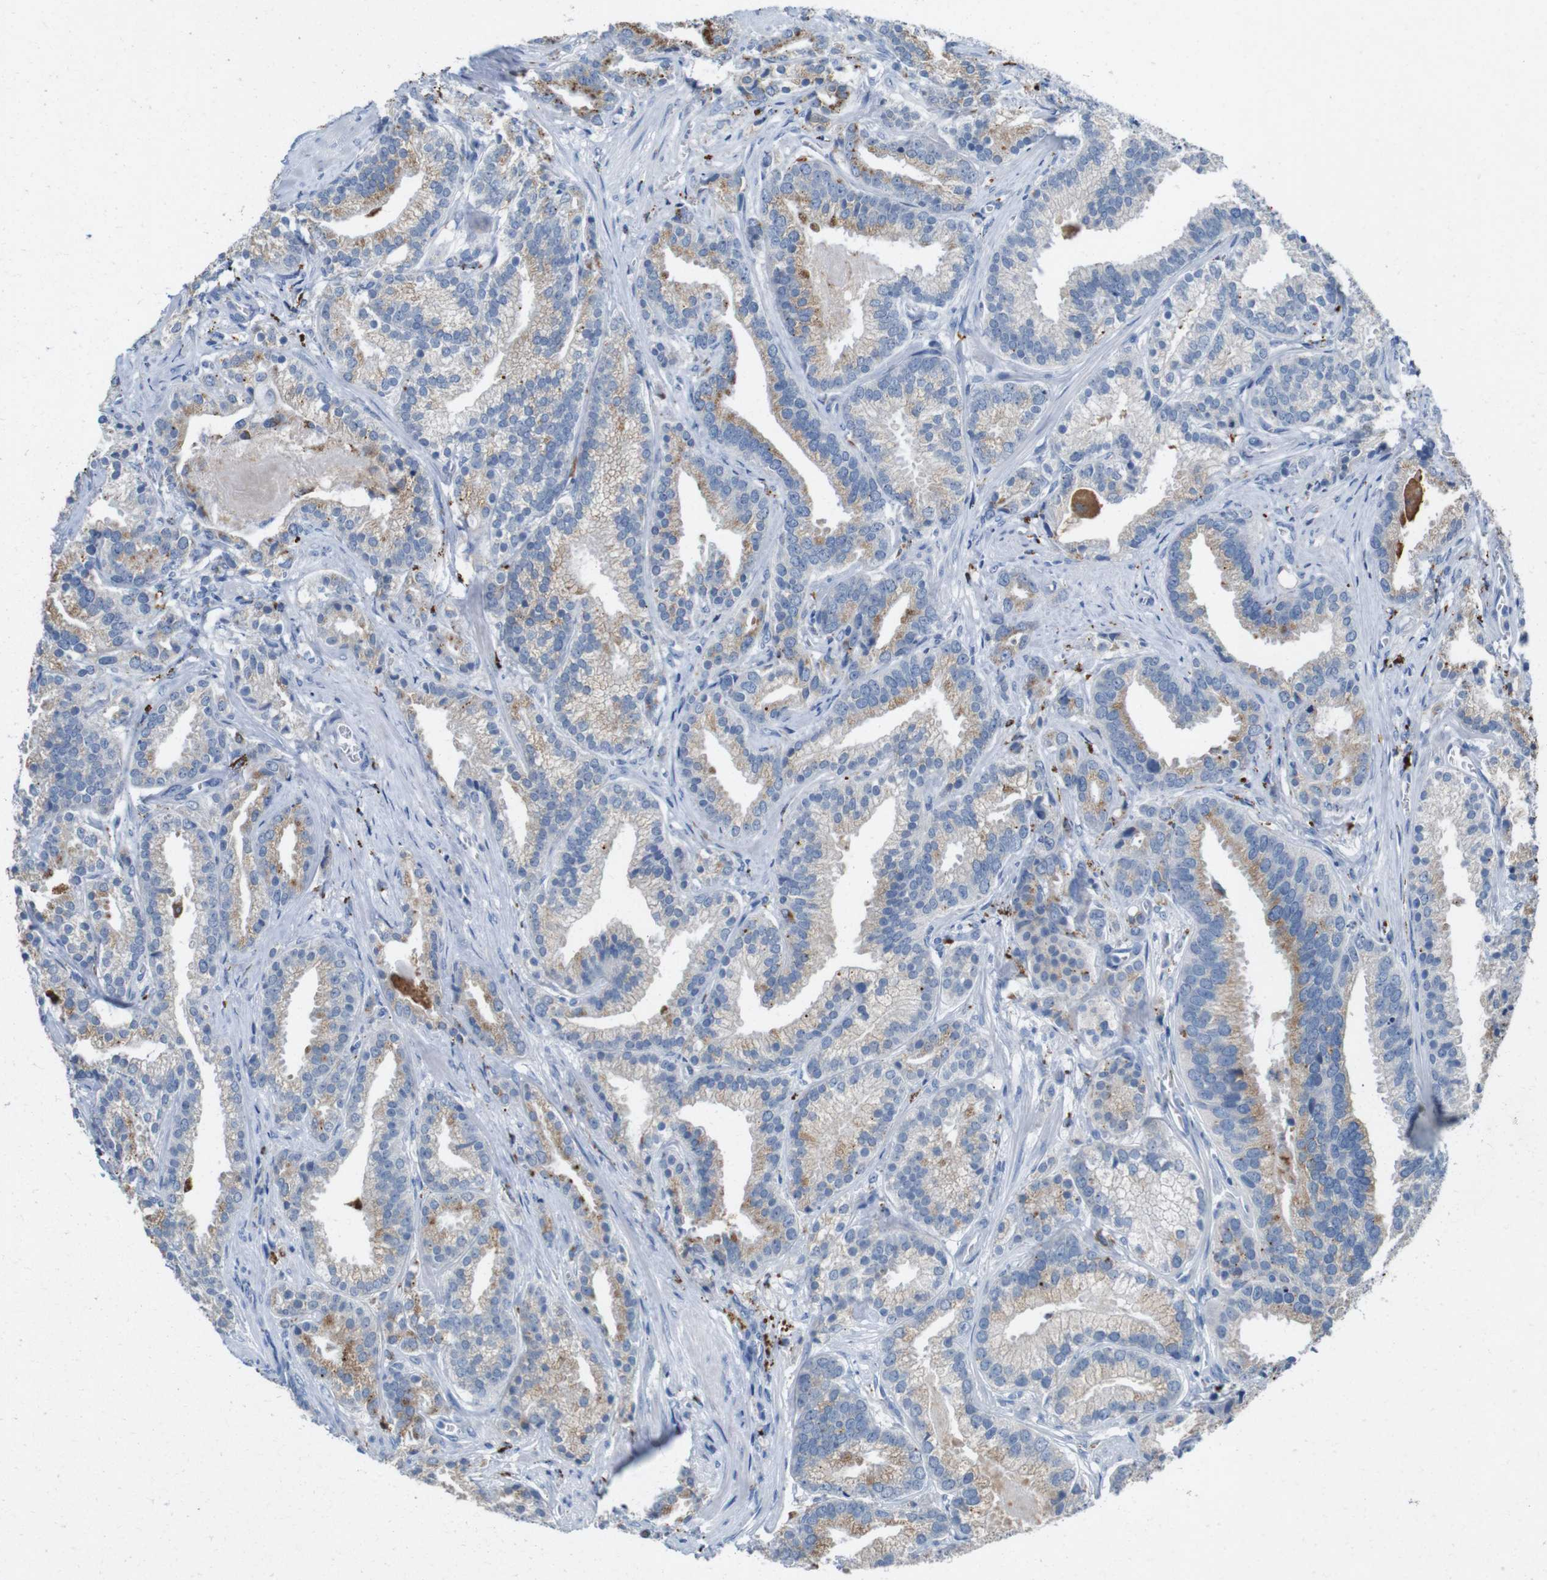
{"staining": {"intensity": "moderate", "quantity": "25%-75%", "location": "cytoplasmic/membranous"}, "tissue": "prostate cancer", "cell_type": "Tumor cells", "image_type": "cancer", "snomed": [{"axis": "morphology", "description": "Adenocarcinoma, Low grade"}, {"axis": "topography", "description": "Prostate"}], "caption": "A histopathology image of adenocarcinoma (low-grade) (prostate) stained for a protein shows moderate cytoplasmic/membranous brown staining in tumor cells.", "gene": "SLC2A8", "patient": {"sex": "male", "age": 59}}